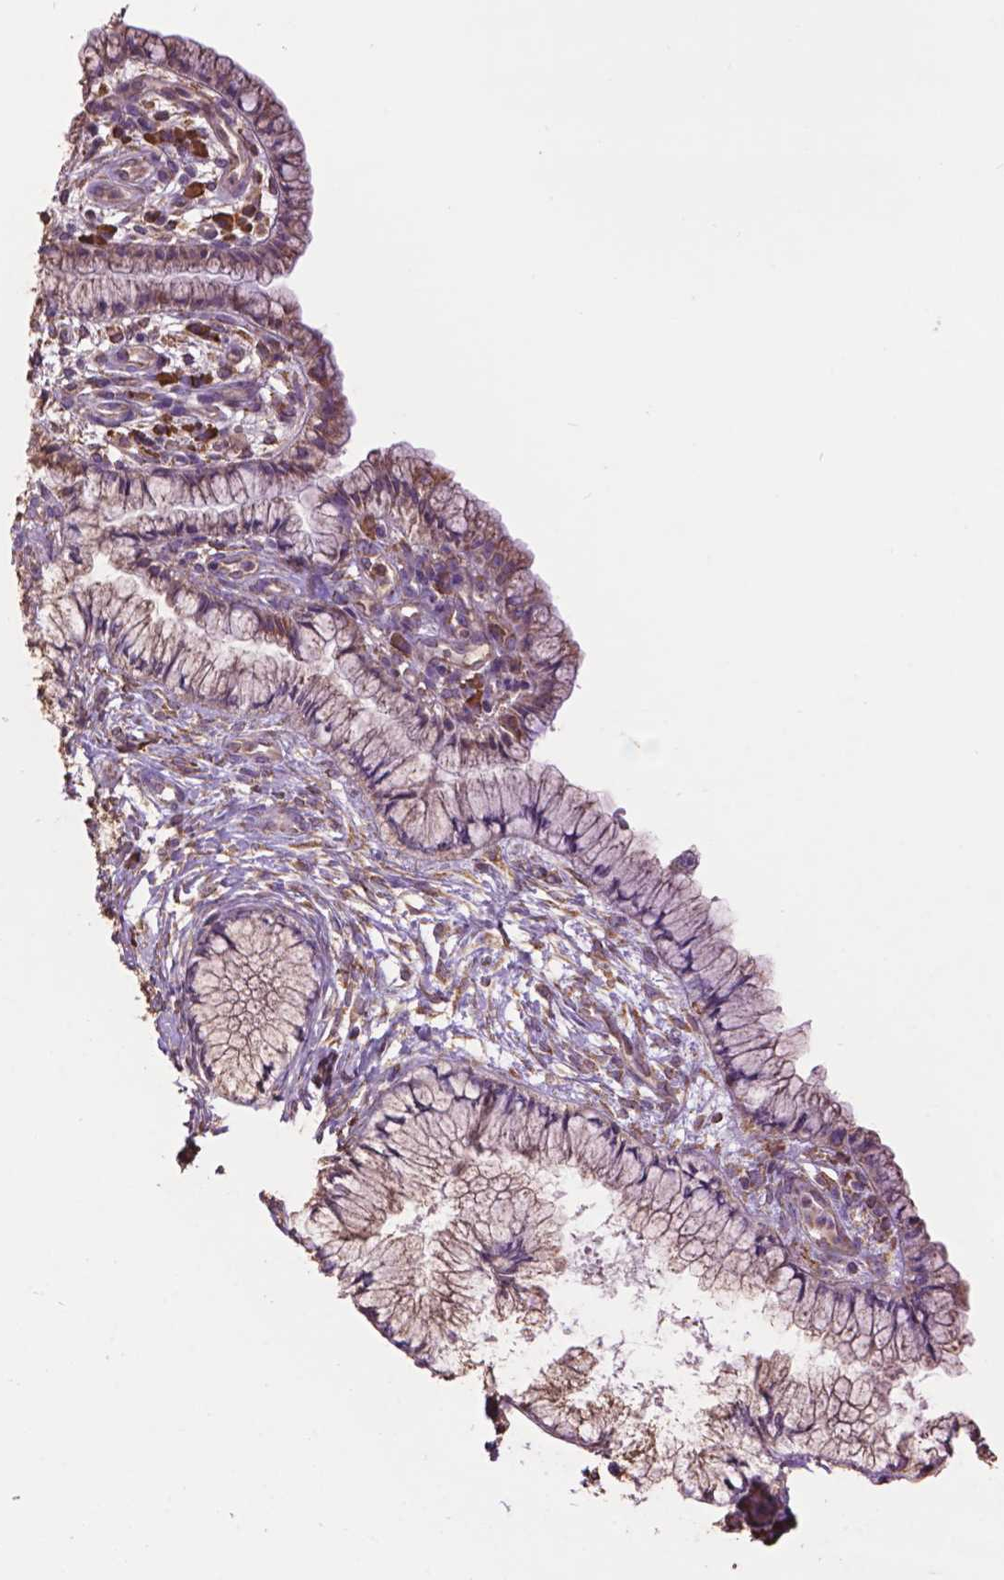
{"staining": {"intensity": "weak", "quantity": "<25%", "location": "cytoplasmic/membranous"}, "tissue": "cervix", "cell_type": "Glandular cells", "image_type": "normal", "snomed": [{"axis": "morphology", "description": "Normal tissue, NOS"}, {"axis": "topography", "description": "Cervix"}], "caption": "A high-resolution micrograph shows IHC staining of normal cervix, which demonstrates no significant positivity in glandular cells. (DAB IHC, high magnification).", "gene": "PPP2R5E", "patient": {"sex": "female", "age": 37}}